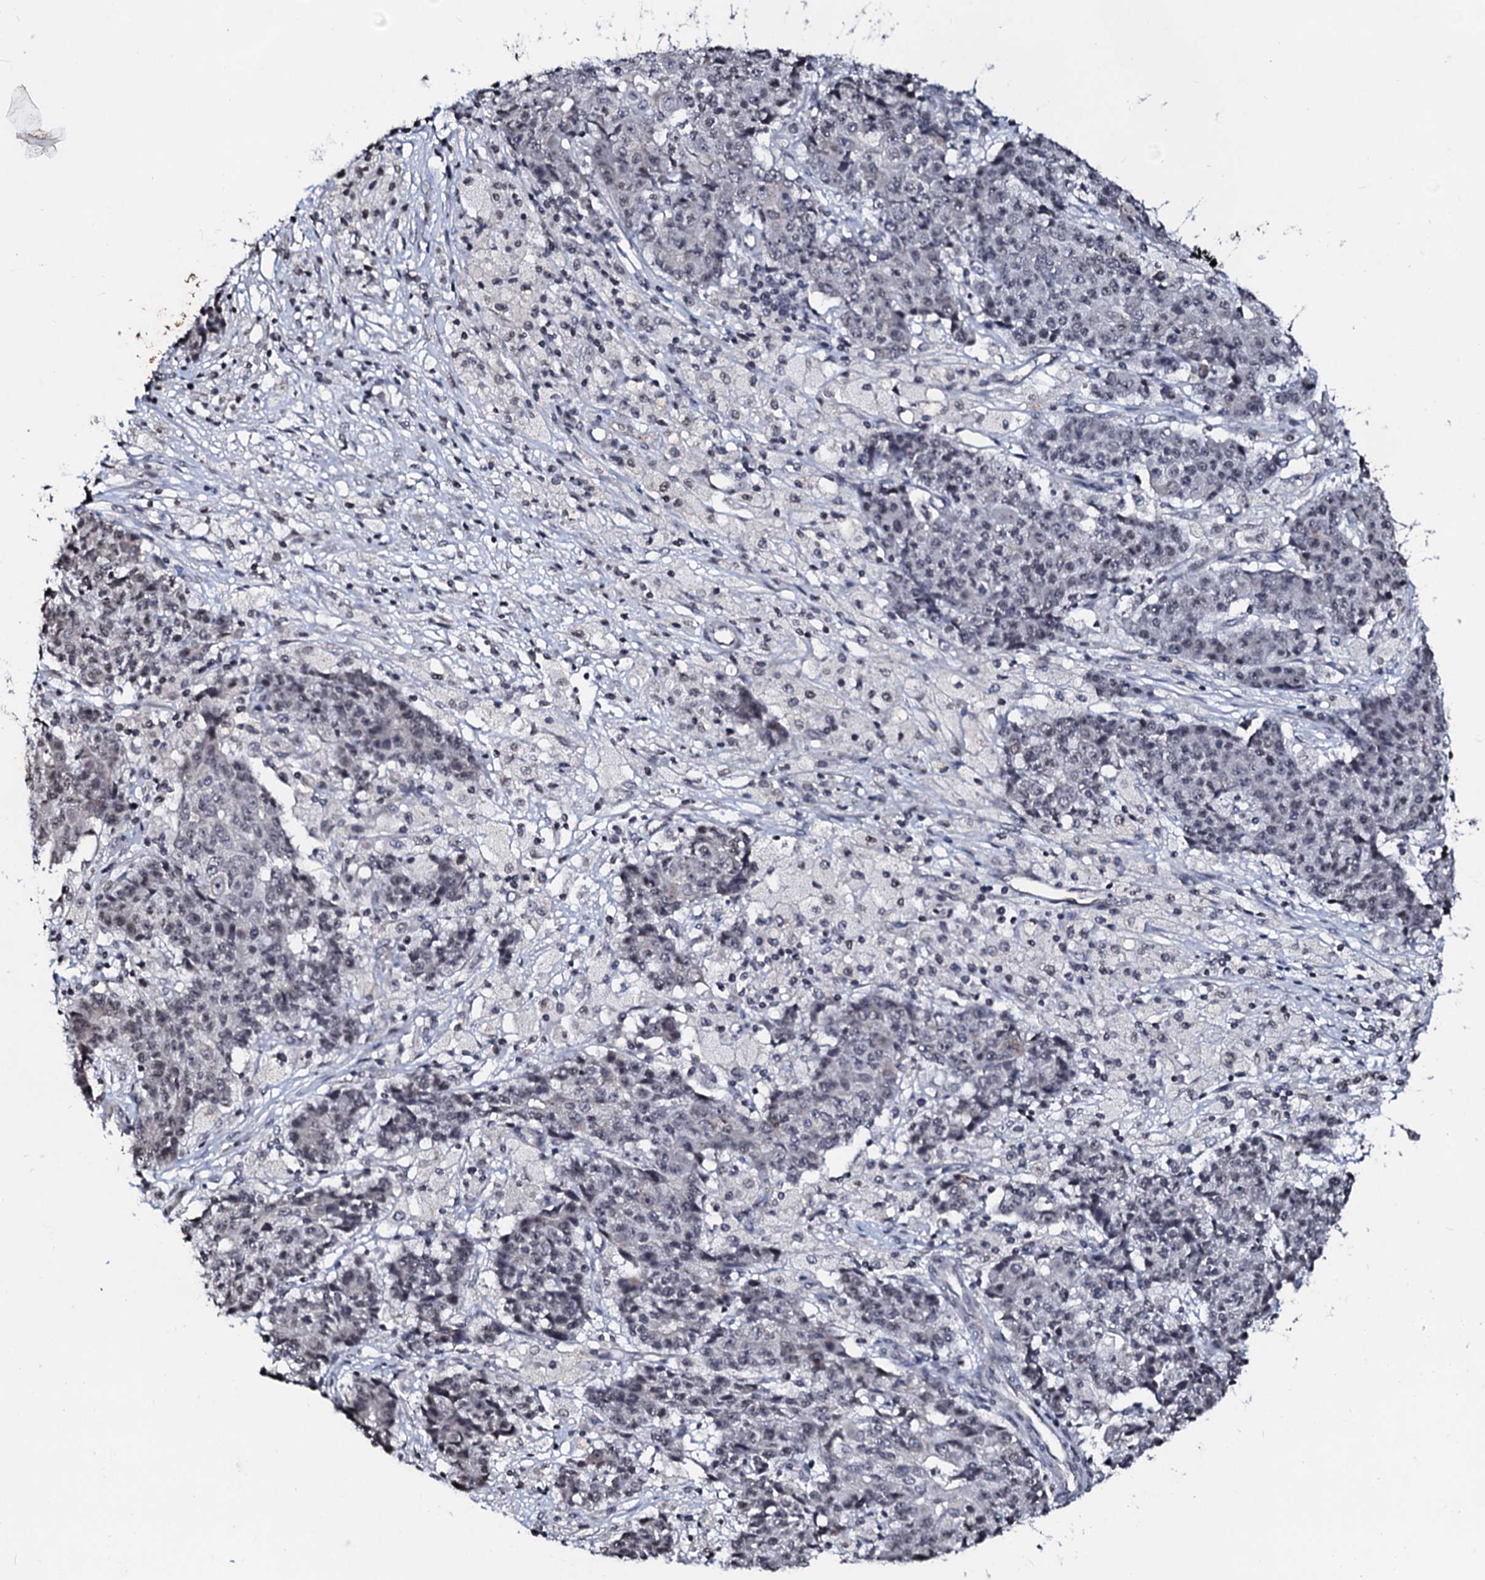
{"staining": {"intensity": "negative", "quantity": "none", "location": "none"}, "tissue": "ovarian cancer", "cell_type": "Tumor cells", "image_type": "cancer", "snomed": [{"axis": "morphology", "description": "Carcinoma, endometroid"}, {"axis": "topography", "description": "Ovary"}], "caption": "This micrograph is of ovarian cancer stained with IHC to label a protein in brown with the nuclei are counter-stained blue. There is no staining in tumor cells.", "gene": "LSM11", "patient": {"sex": "female", "age": 42}}